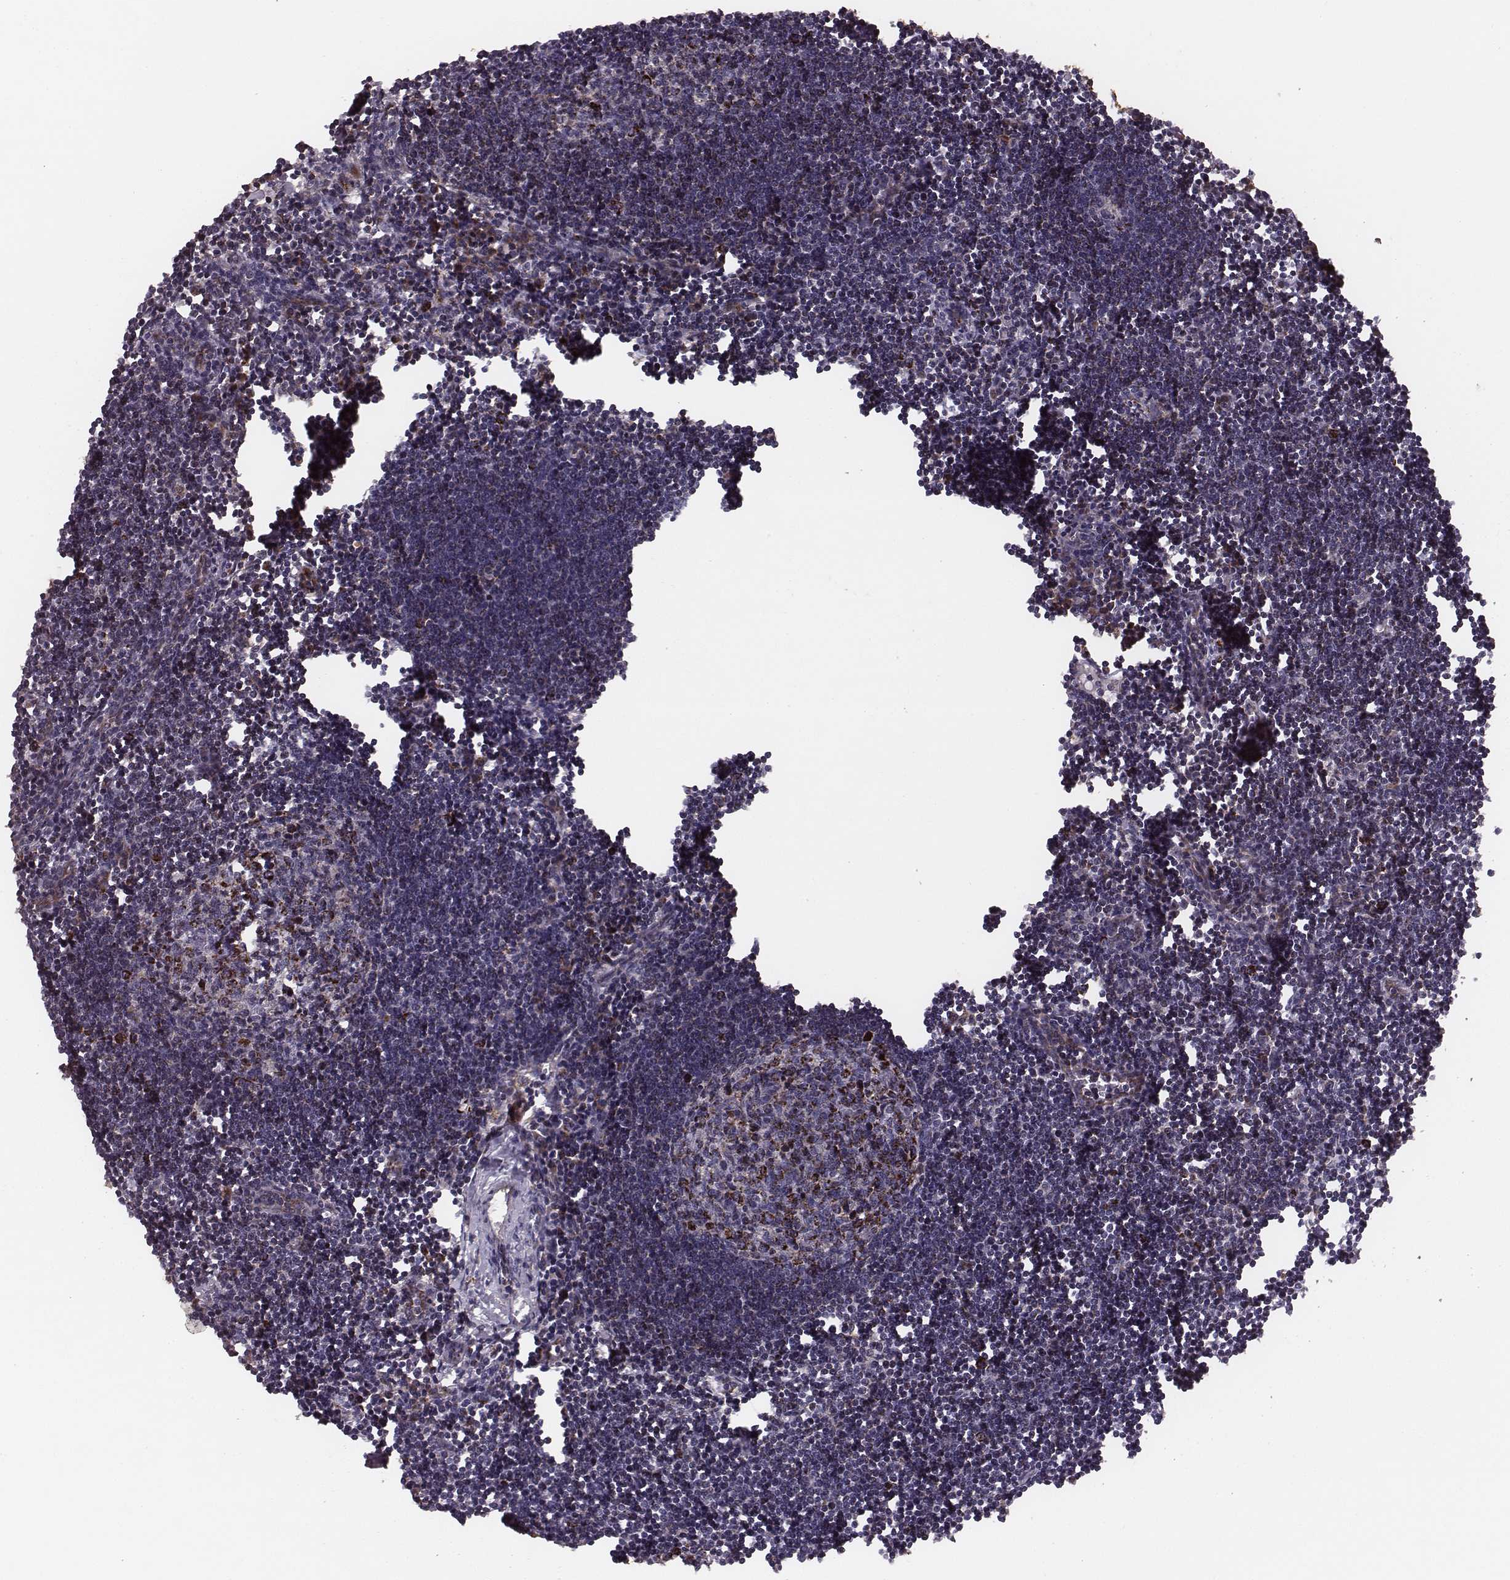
{"staining": {"intensity": "strong", "quantity": ">75%", "location": "cytoplasmic/membranous"}, "tissue": "lymph node", "cell_type": "Germinal center cells", "image_type": "normal", "snomed": [{"axis": "morphology", "description": "Normal tissue, NOS"}, {"axis": "topography", "description": "Lymph node"}], "caption": "Germinal center cells demonstrate strong cytoplasmic/membranous staining in about >75% of cells in benign lymph node. Nuclei are stained in blue.", "gene": "TUFM", "patient": {"sex": "male", "age": 55}}